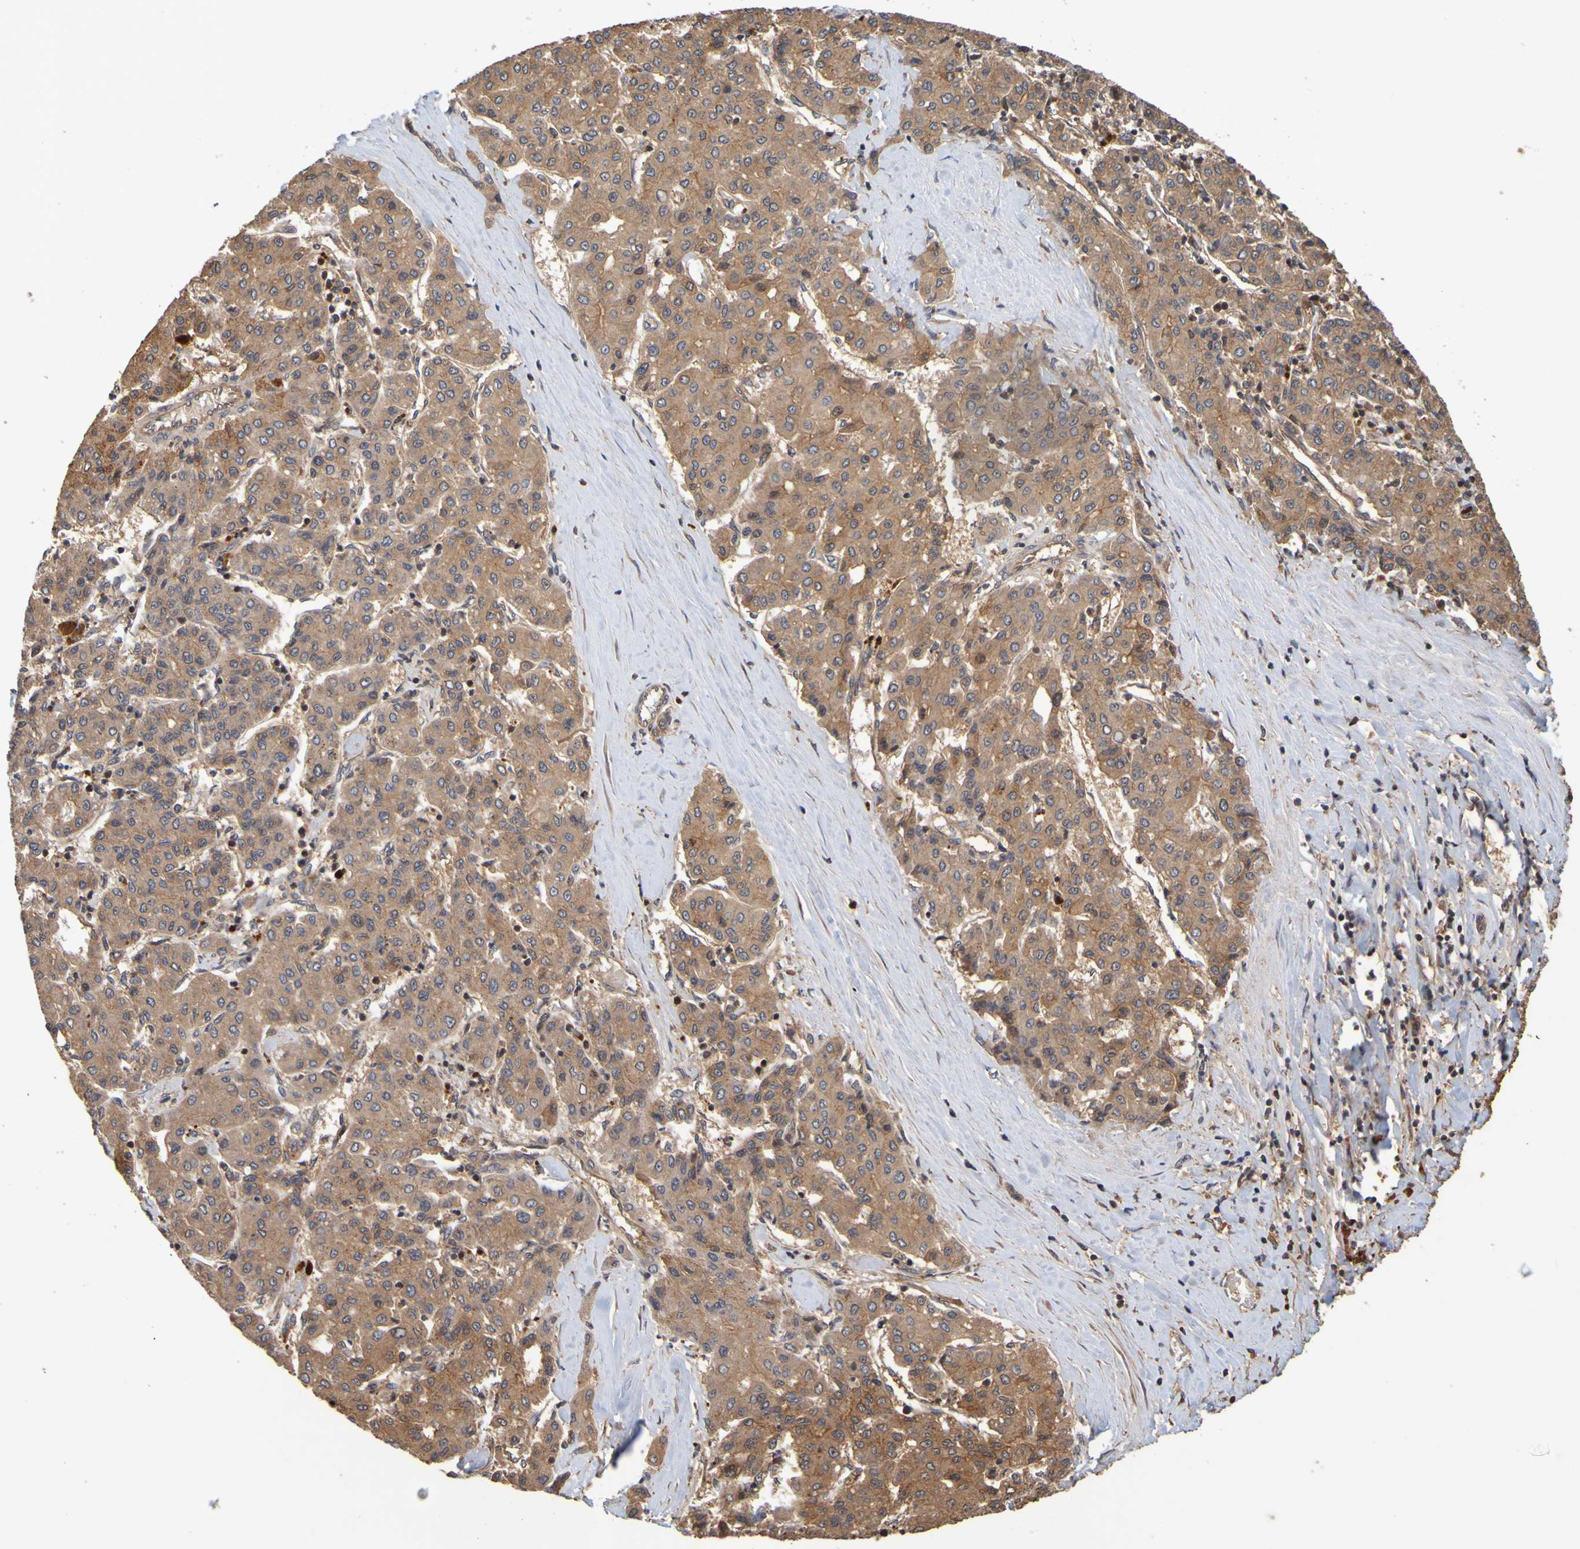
{"staining": {"intensity": "moderate", "quantity": ">75%", "location": "cytoplasmic/membranous"}, "tissue": "liver cancer", "cell_type": "Tumor cells", "image_type": "cancer", "snomed": [{"axis": "morphology", "description": "Carcinoma, Hepatocellular, NOS"}, {"axis": "topography", "description": "Liver"}], "caption": "The immunohistochemical stain labels moderate cytoplasmic/membranous staining in tumor cells of liver hepatocellular carcinoma tissue. (DAB (3,3'-diaminobenzidine) IHC with brightfield microscopy, high magnification).", "gene": "OCRL", "patient": {"sex": "male", "age": 65}}